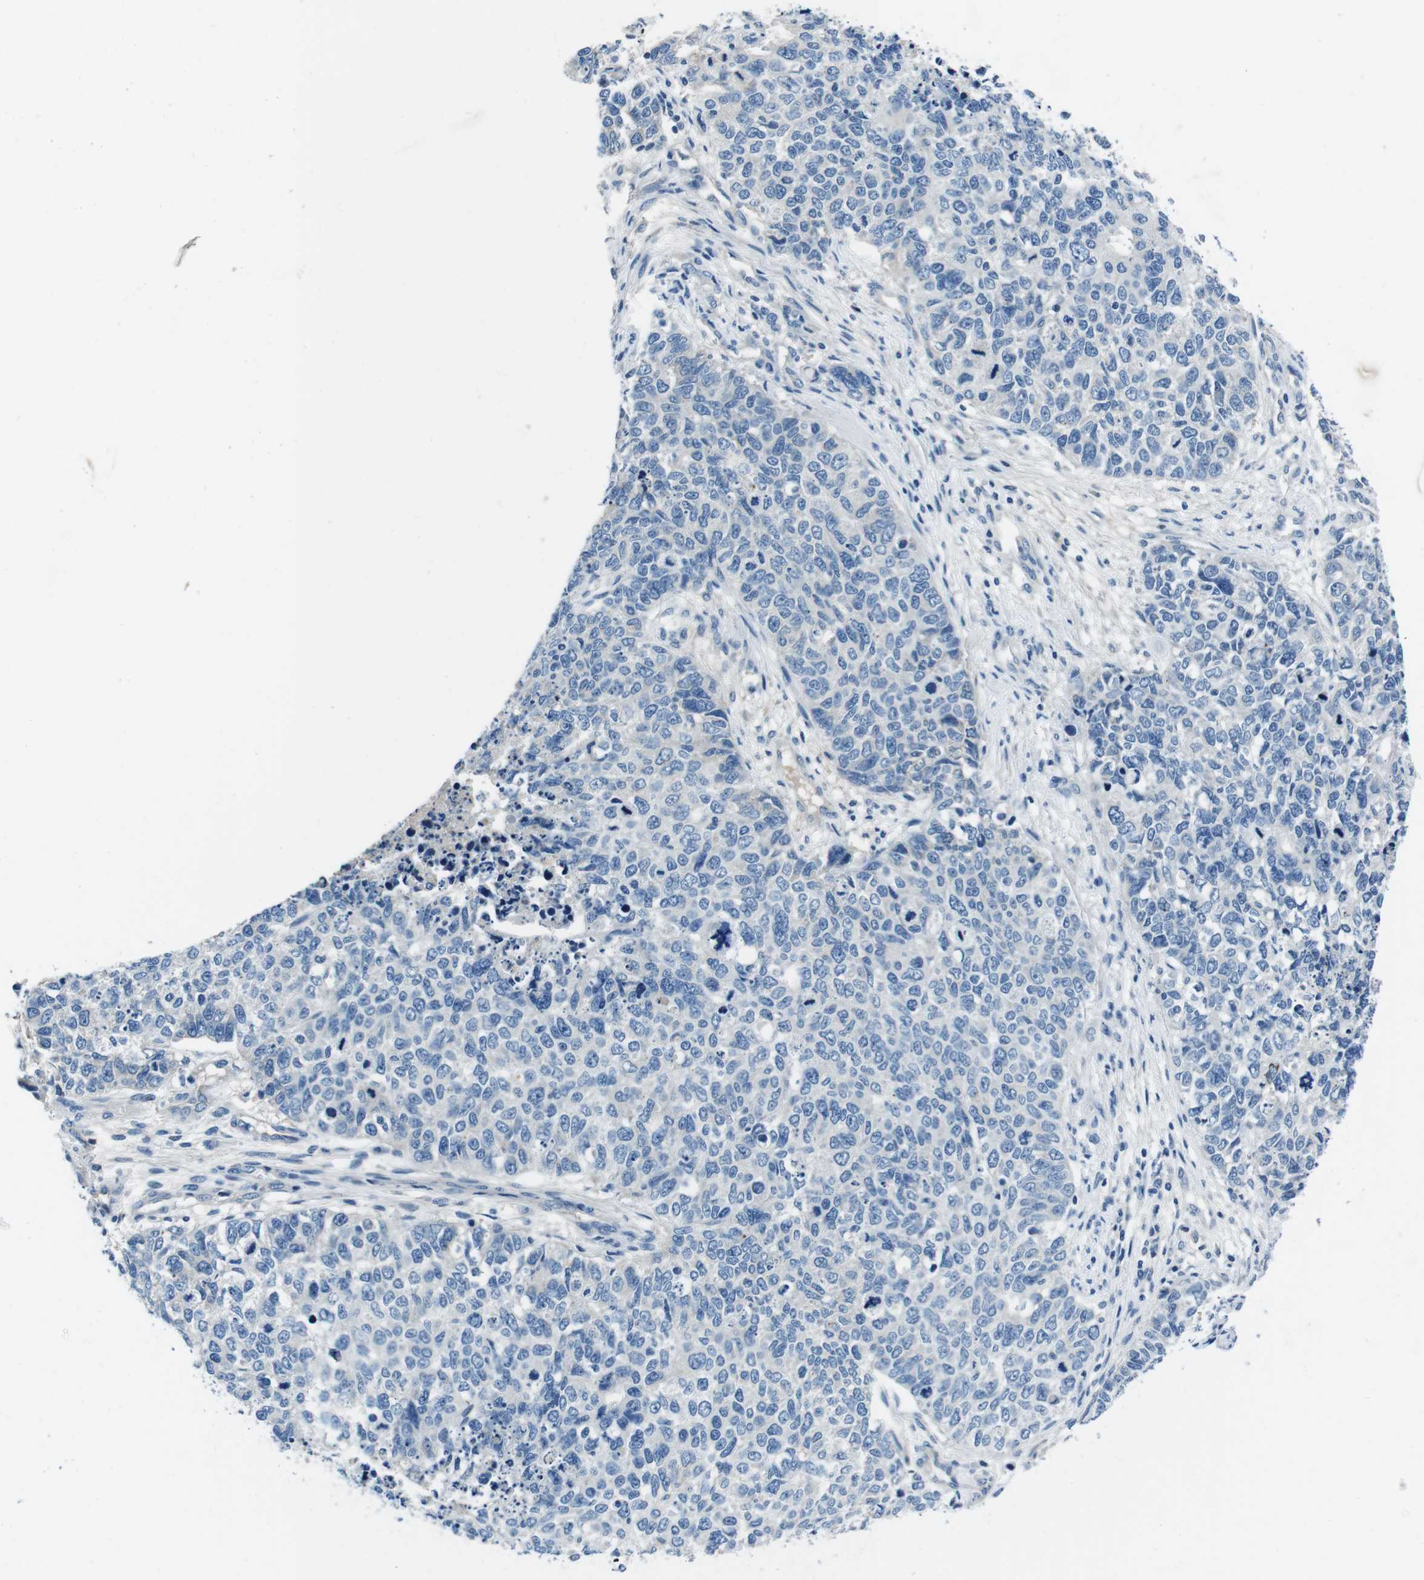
{"staining": {"intensity": "negative", "quantity": "none", "location": "none"}, "tissue": "cervical cancer", "cell_type": "Tumor cells", "image_type": "cancer", "snomed": [{"axis": "morphology", "description": "Squamous cell carcinoma, NOS"}, {"axis": "topography", "description": "Cervix"}], "caption": "This micrograph is of cervical squamous cell carcinoma stained with immunohistochemistry (IHC) to label a protein in brown with the nuclei are counter-stained blue. There is no staining in tumor cells.", "gene": "CASQ1", "patient": {"sex": "female", "age": 63}}